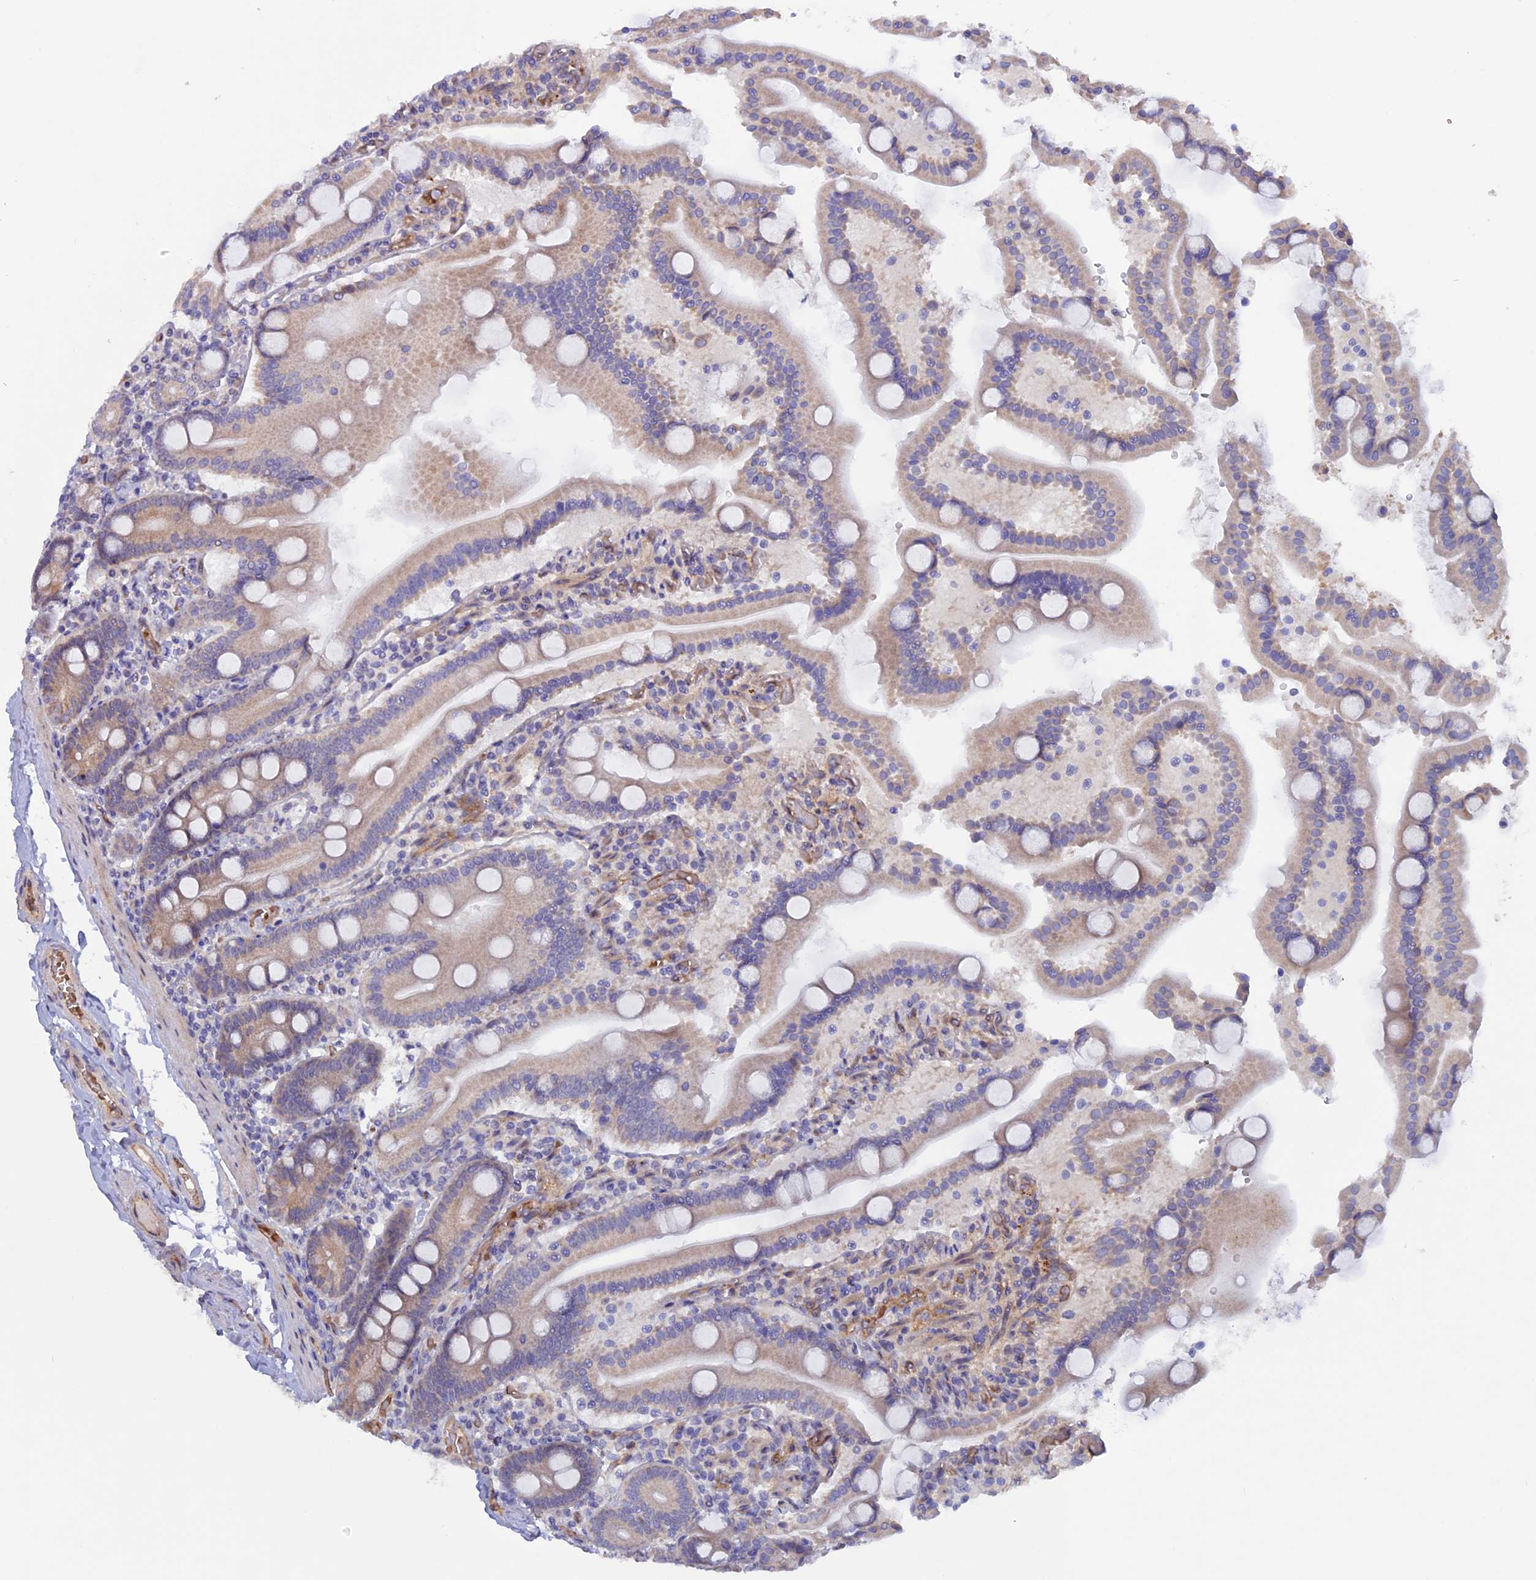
{"staining": {"intensity": "moderate", "quantity": "25%-75%", "location": "cytoplasmic/membranous"}, "tissue": "duodenum", "cell_type": "Glandular cells", "image_type": "normal", "snomed": [{"axis": "morphology", "description": "Normal tissue, NOS"}, {"axis": "topography", "description": "Duodenum"}], "caption": "Protein positivity by immunohistochemistry (IHC) displays moderate cytoplasmic/membranous expression in about 25%-75% of glandular cells in unremarkable duodenum.", "gene": "DUS3L", "patient": {"sex": "male", "age": 55}}